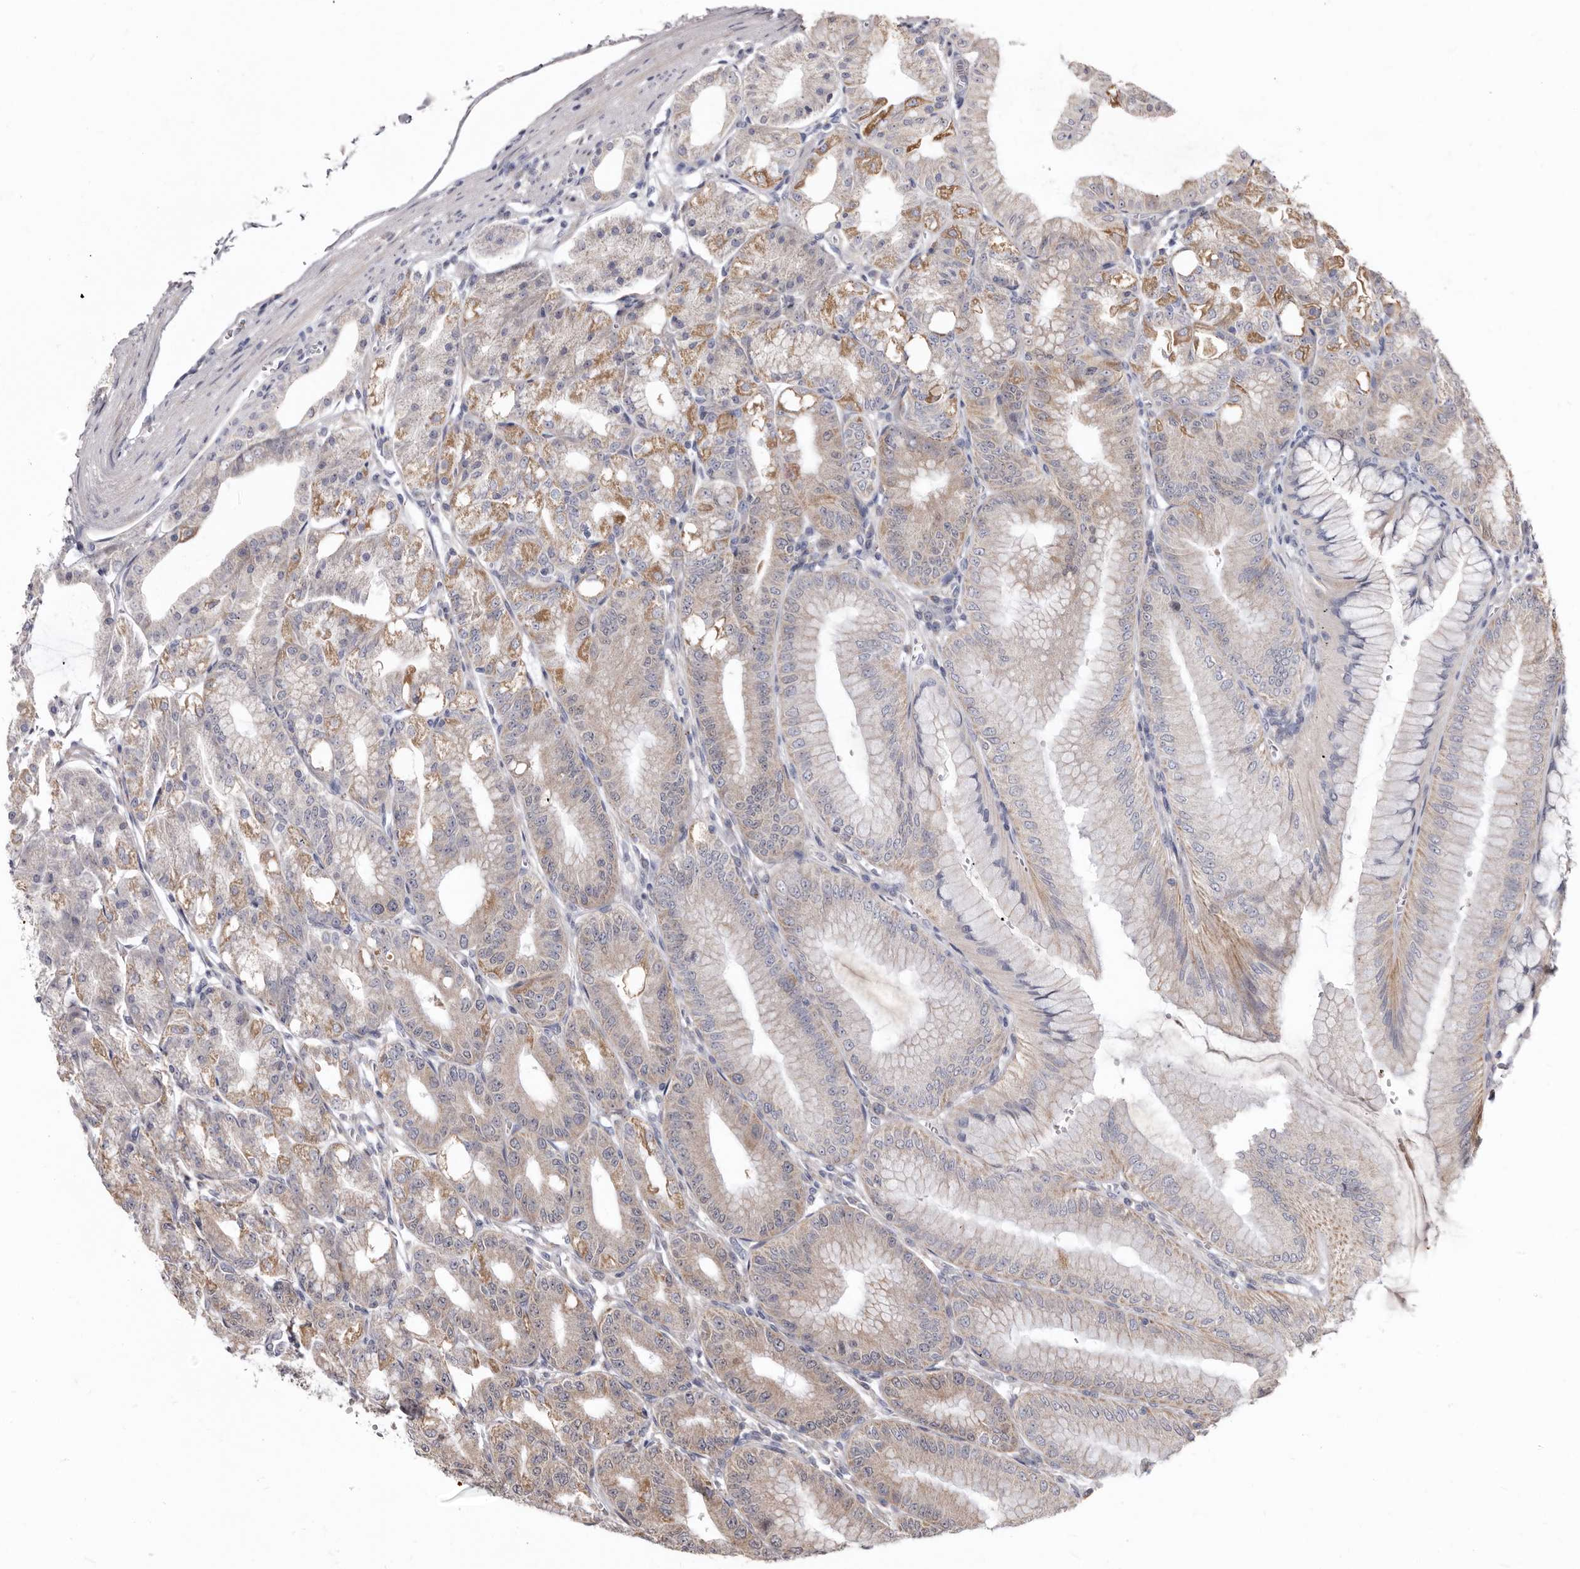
{"staining": {"intensity": "strong", "quantity": "<25%", "location": "cytoplasmic/membranous"}, "tissue": "stomach", "cell_type": "Glandular cells", "image_type": "normal", "snomed": [{"axis": "morphology", "description": "Normal tissue, NOS"}, {"axis": "topography", "description": "Stomach, lower"}], "caption": "Immunohistochemical staining of unremarkable stomach reveals medium levels of strong cytoplasmic/membranous expression in approximately <25% of glandular cells. (IHC, brightfield microscopy, high magnification).", "gene": "SMC4", "patient": {"sex": "male", "age": 71}}